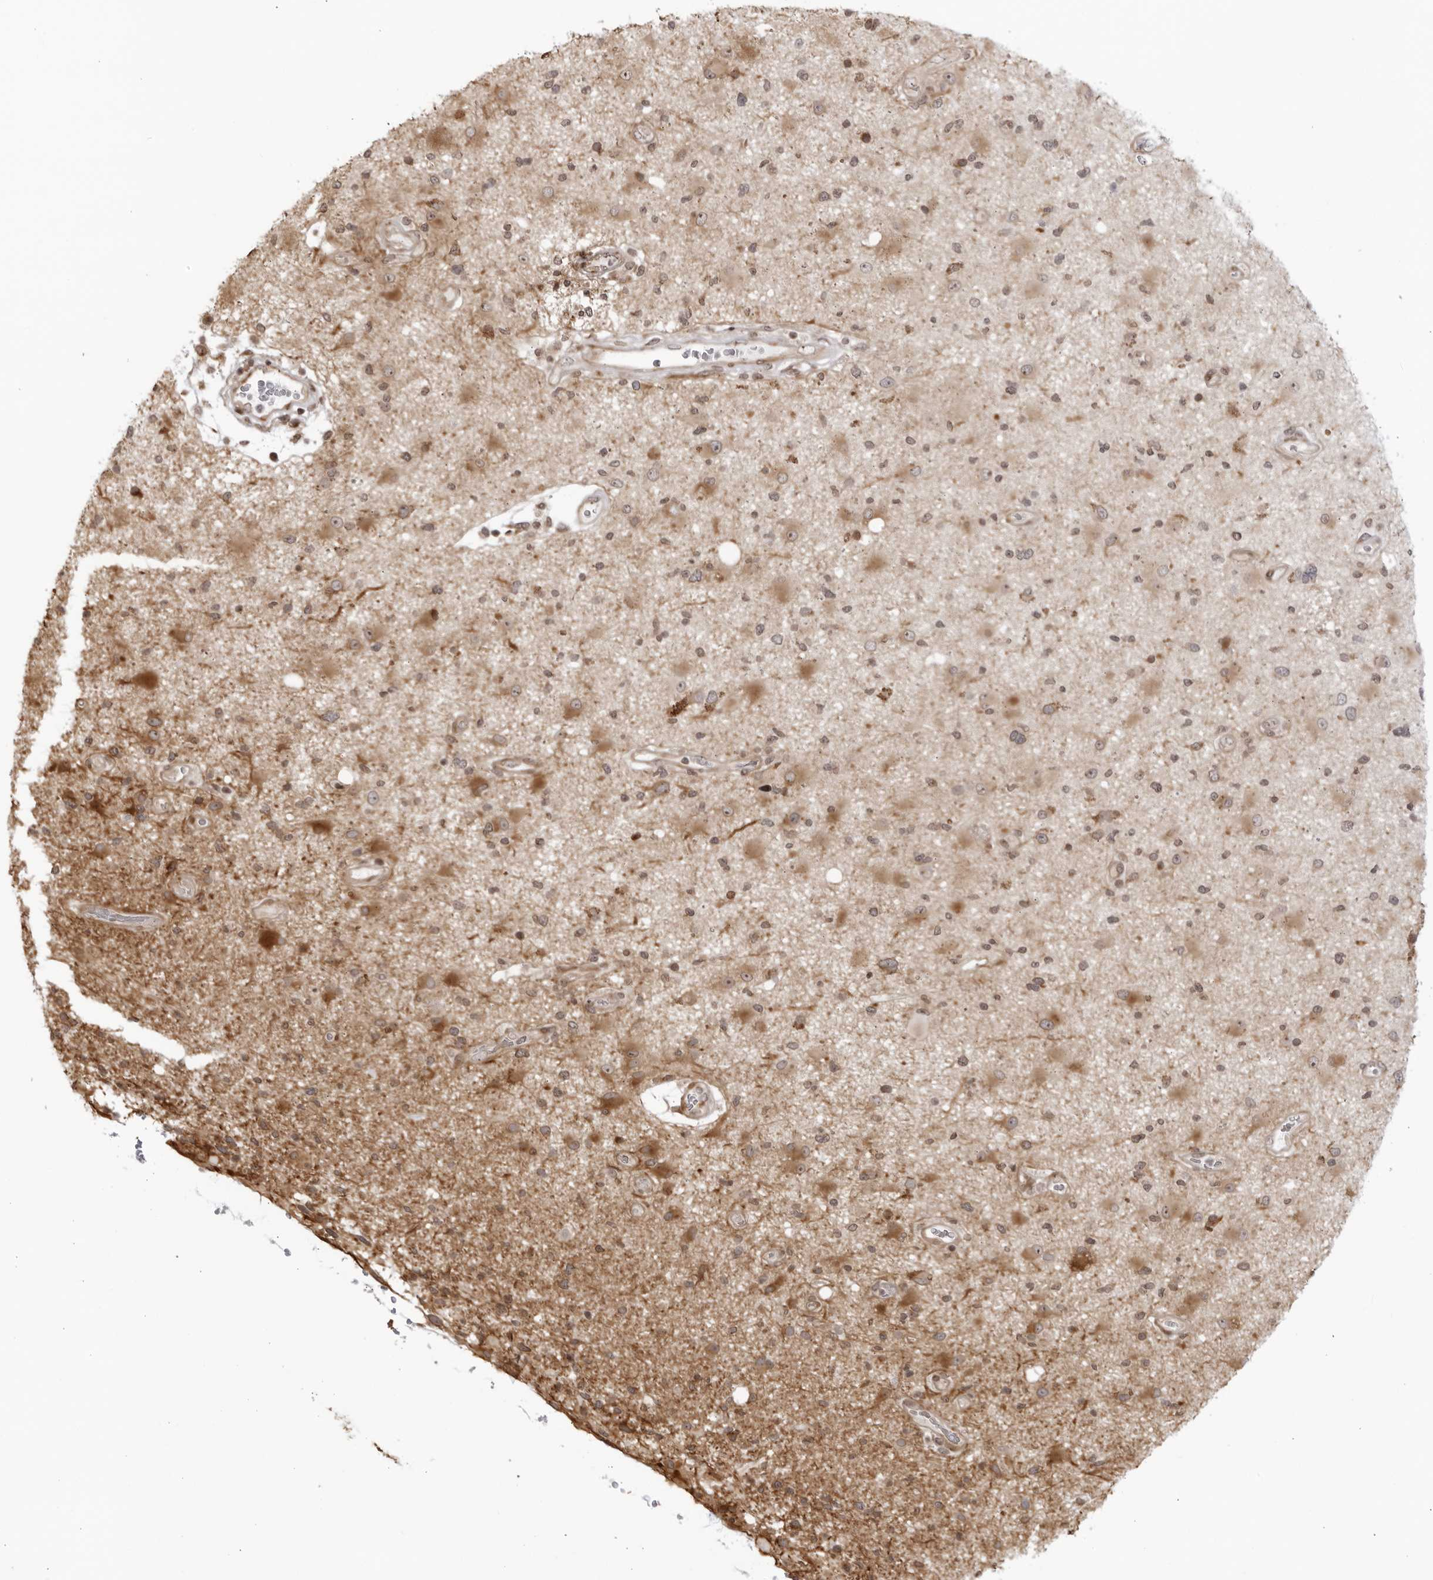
{"staining": {"intensity": "moderate", "quantity": "25%-75%", "location": "cytoplasmic/membranous"}, "tissue": "glioma", "cell_type": "Tumor cells", "image_type": "cancer", "snomed": [{"axis": "morphology", "description": "Glioma, malignant, High grade"}, {"axis": "topography", "description": "Brain"}], "caption": "High-magnification brightfield microscopy of malignant glioma (high-grade) stained with DAB (brown) and counterstained with hematoxylin (blue). tumor cells exhibit moderate cytoplasmic/membranous expression is identified in about25%-75% of cells. Nuclei are stained in blue.", "gene": "CNBD1", "patient": {"sex": "male", "age": 33}}